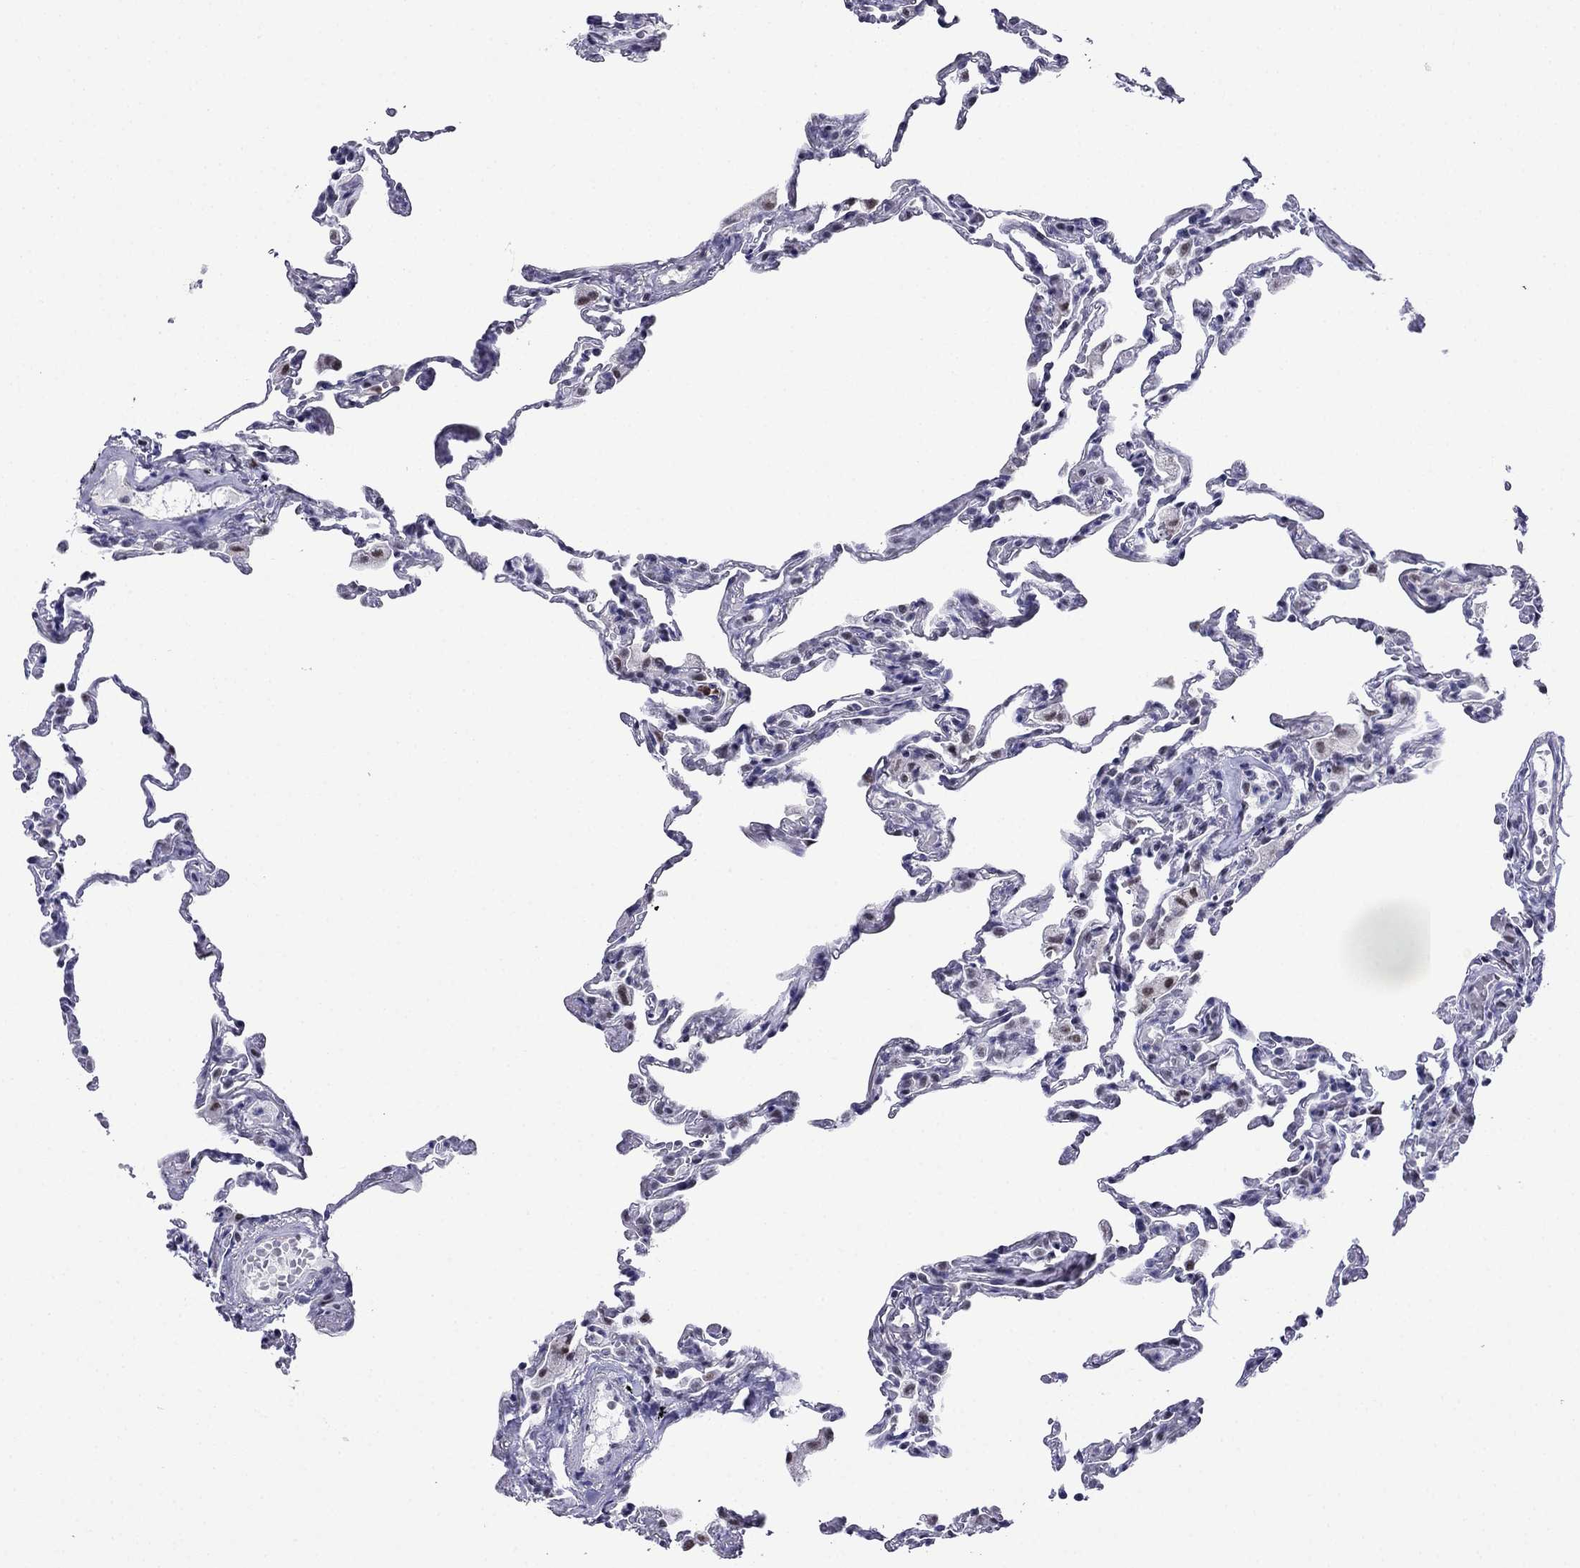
{"staining": {"intensity": "negative", "quantity": "none", "location": "none"}, "tissue": "lung", "cell_type": "Alveolar cells", "image_type": "normal", "snomed": [{"axis": "morphology", "description": "Normal tissue, NOS"}, {"axis": "topography", "description": "Lung"}], "caption": "Immunohistochemistry (IHC) histopathology image of normal lung stained for a protein (brown), which displays no staining in alveolar cells. (Immunohistochemistry (IHC), brightfield microscopy, high magnification).", "gene": "PPM1G", "patient": {"sex": "female", "age": 57}}